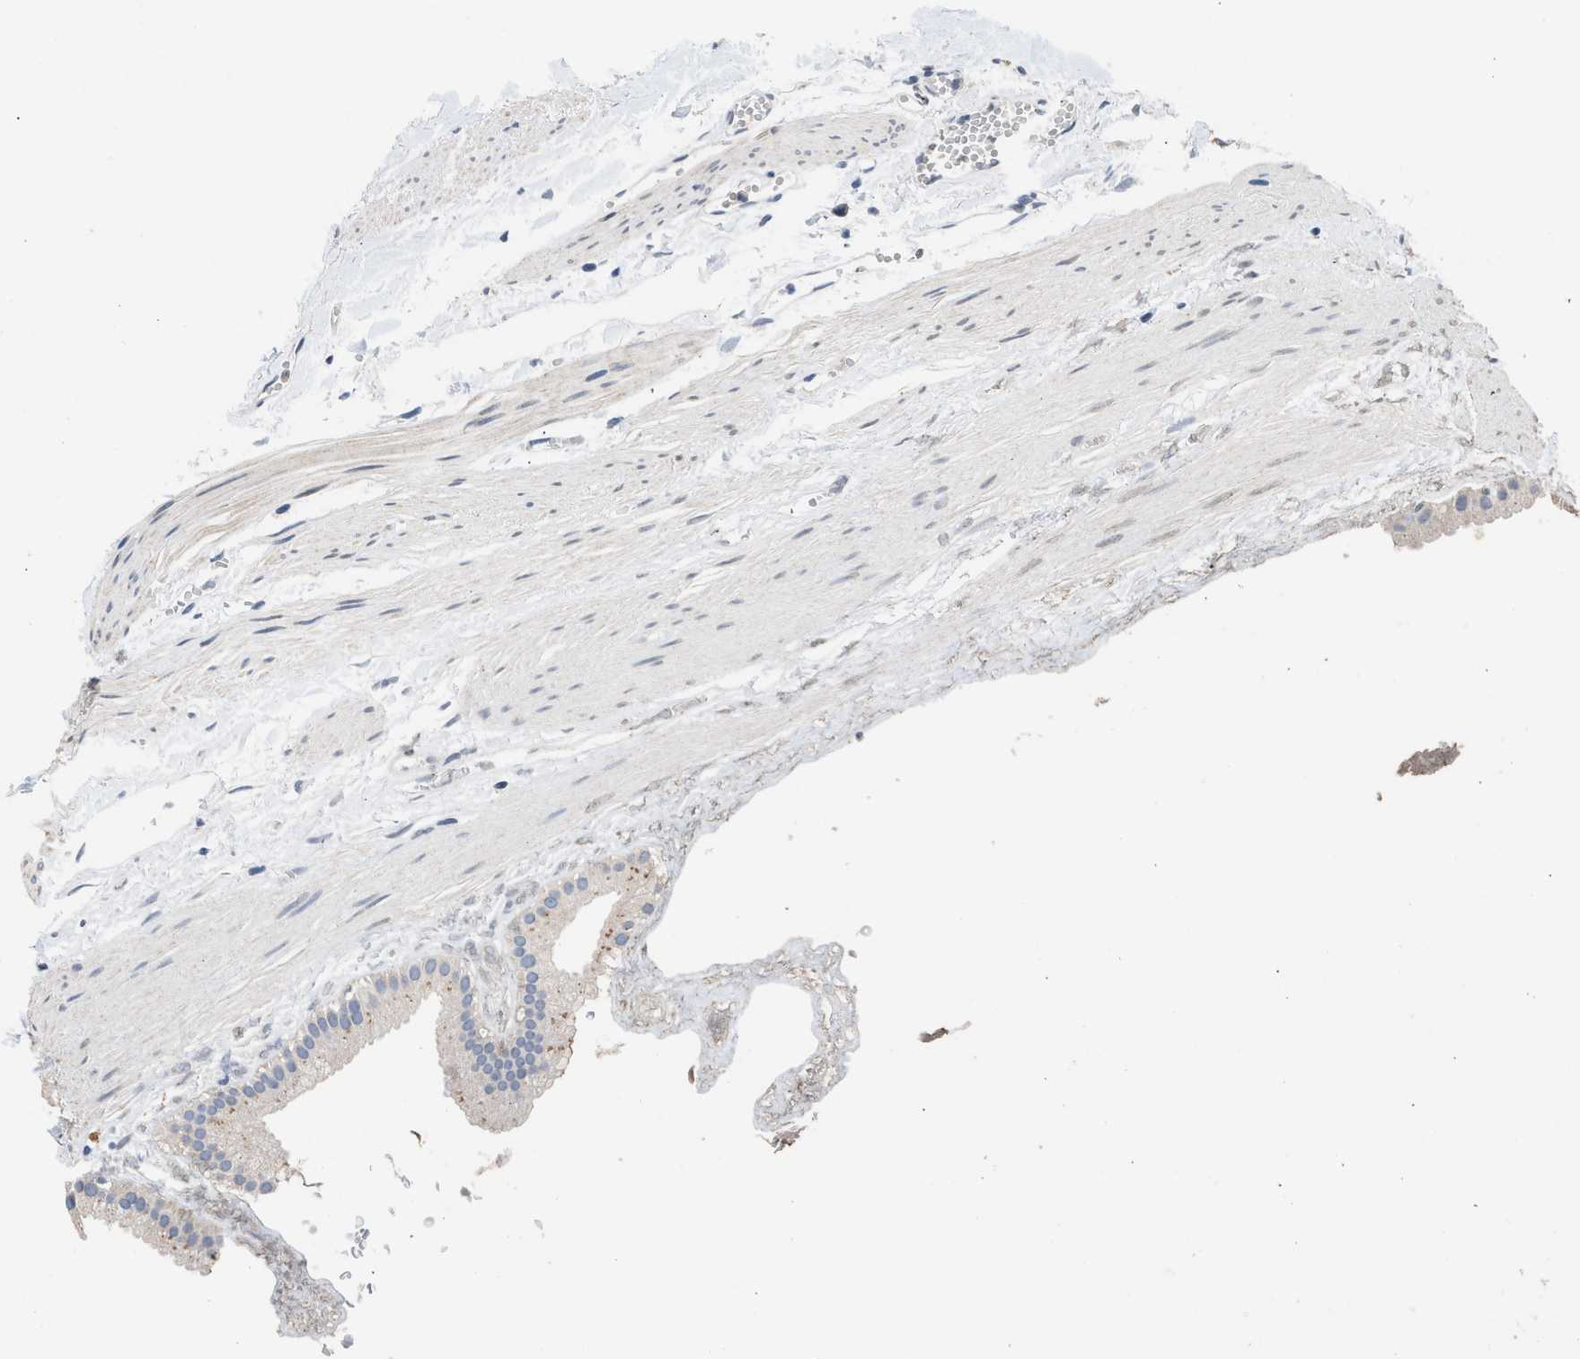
{"staining": {"intensity": "negative", "quantity": "none", "location": "none"}, "tissue": "gallbladder", "cell_type": "Glandular cells", "image_type": "normal", "snomed": [{"axis": "morphology", "description": "Normal tissue, NOS"}, {"axis": "topography", "description": "Gallbladder"}], "caption": "Glandular cells show no significant positivity in unremarkable gallbladder. The staining was performed using DAB (3,3'-diaminobenzidine) to visualize the protein expression in brown, while the nuclei were stained in blue with hematoxylin (Magnification: 20x).", "gene": "CSF3R", "patient": {"sex": "female", "age": 64}}